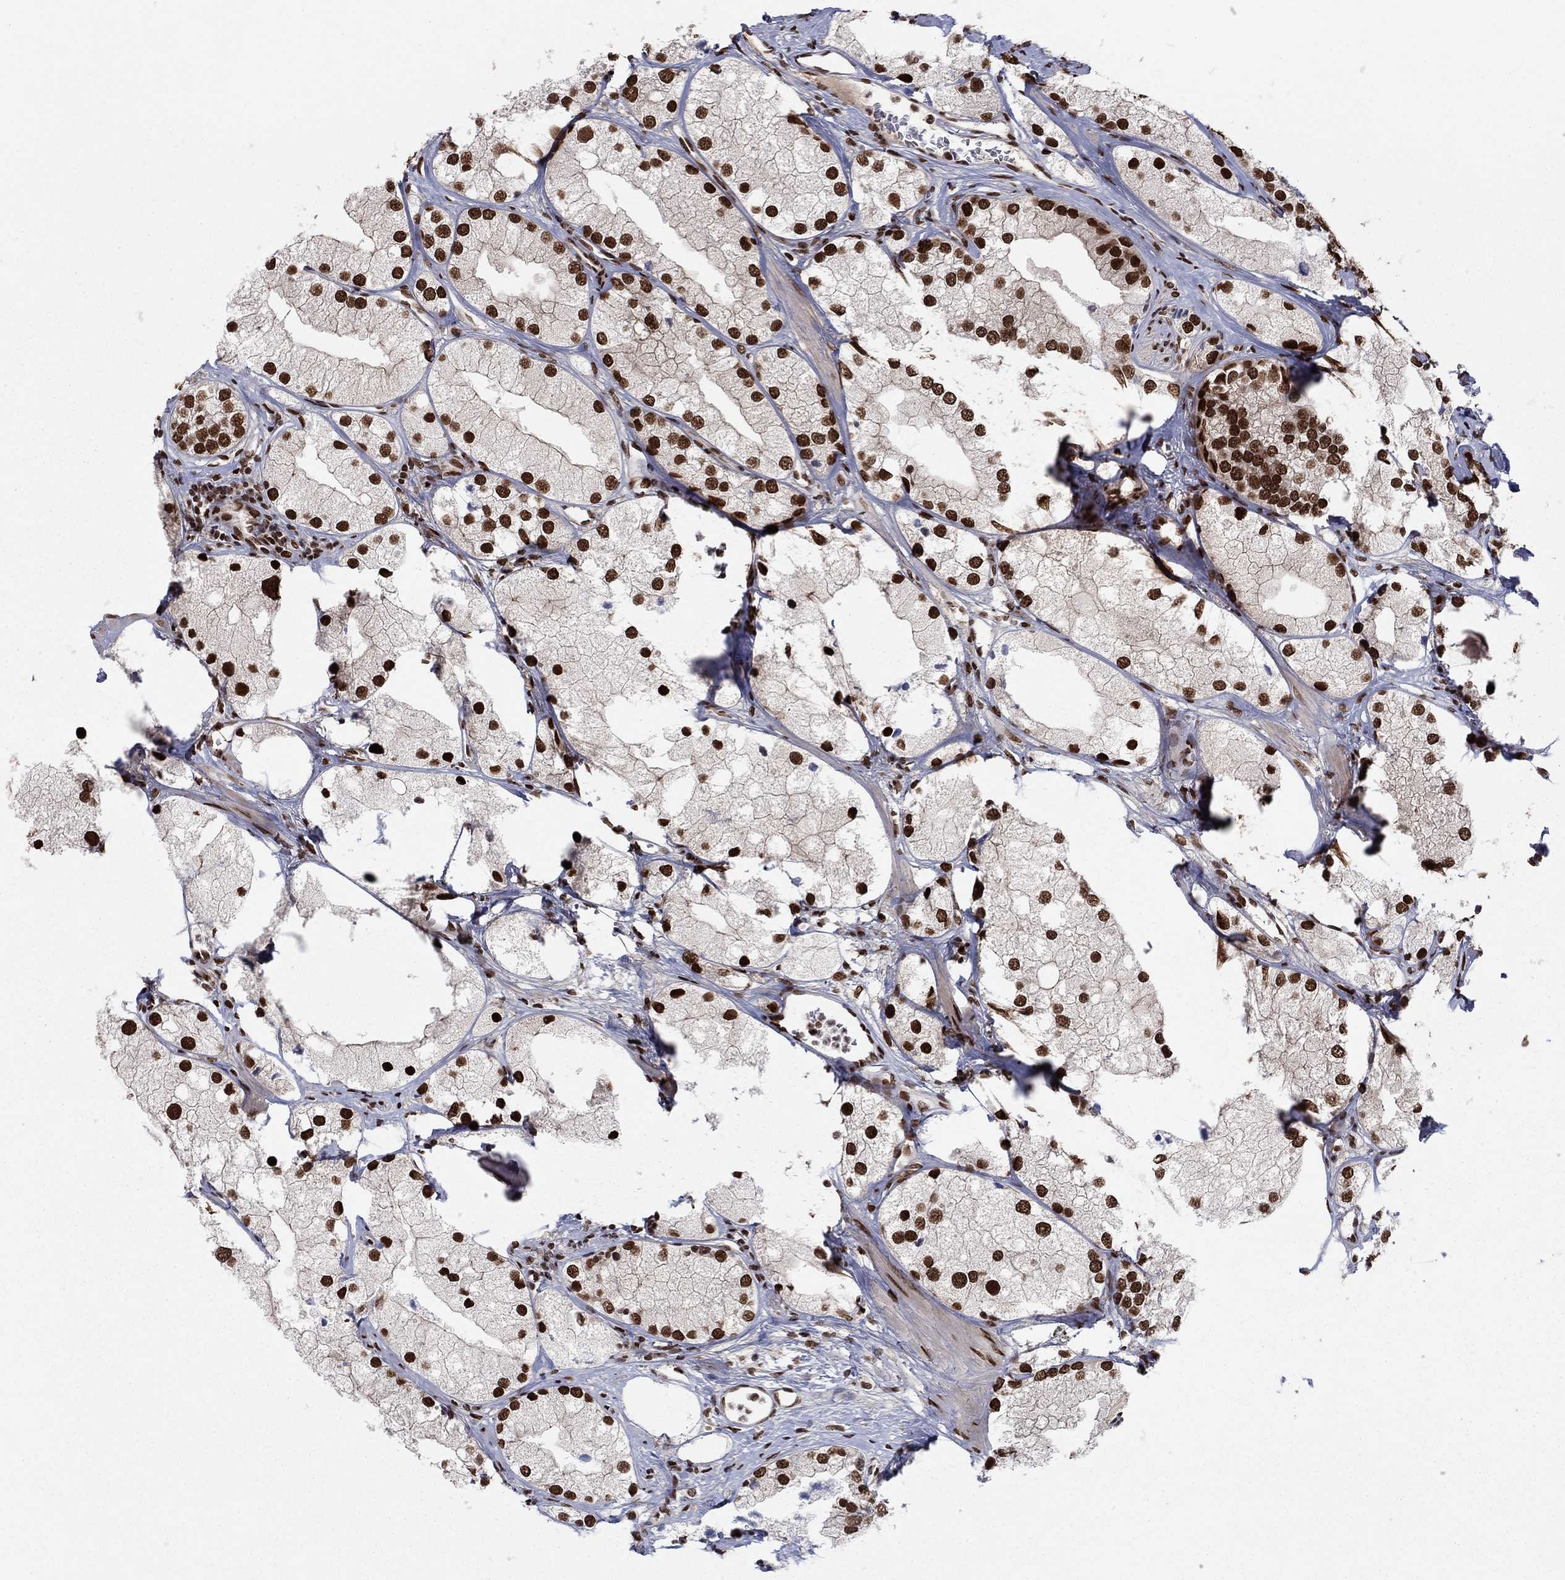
{"staining": {"intensity": "strong", "quantity": ">75%", "location": "nuclear"}, "tissue": "prostate cancer", "cell_type": "Tumor cells", "image_type": "cancer", "snomed": [{"axis": "morphology", "description": "Adenocarcinoma, NOS"}, {"axis": "topography", "description": "Prostate and seminal vesicle, NOS"}, {"axis": "topography", "description": "Prostate"}], "caption": "Protein staining of prostate adenocarcinoma tissue exhibits strong nuclear expression in about >75% of tumor cells.", "gene": "USP54", "patient": {"sex": "male", "age": 79}}